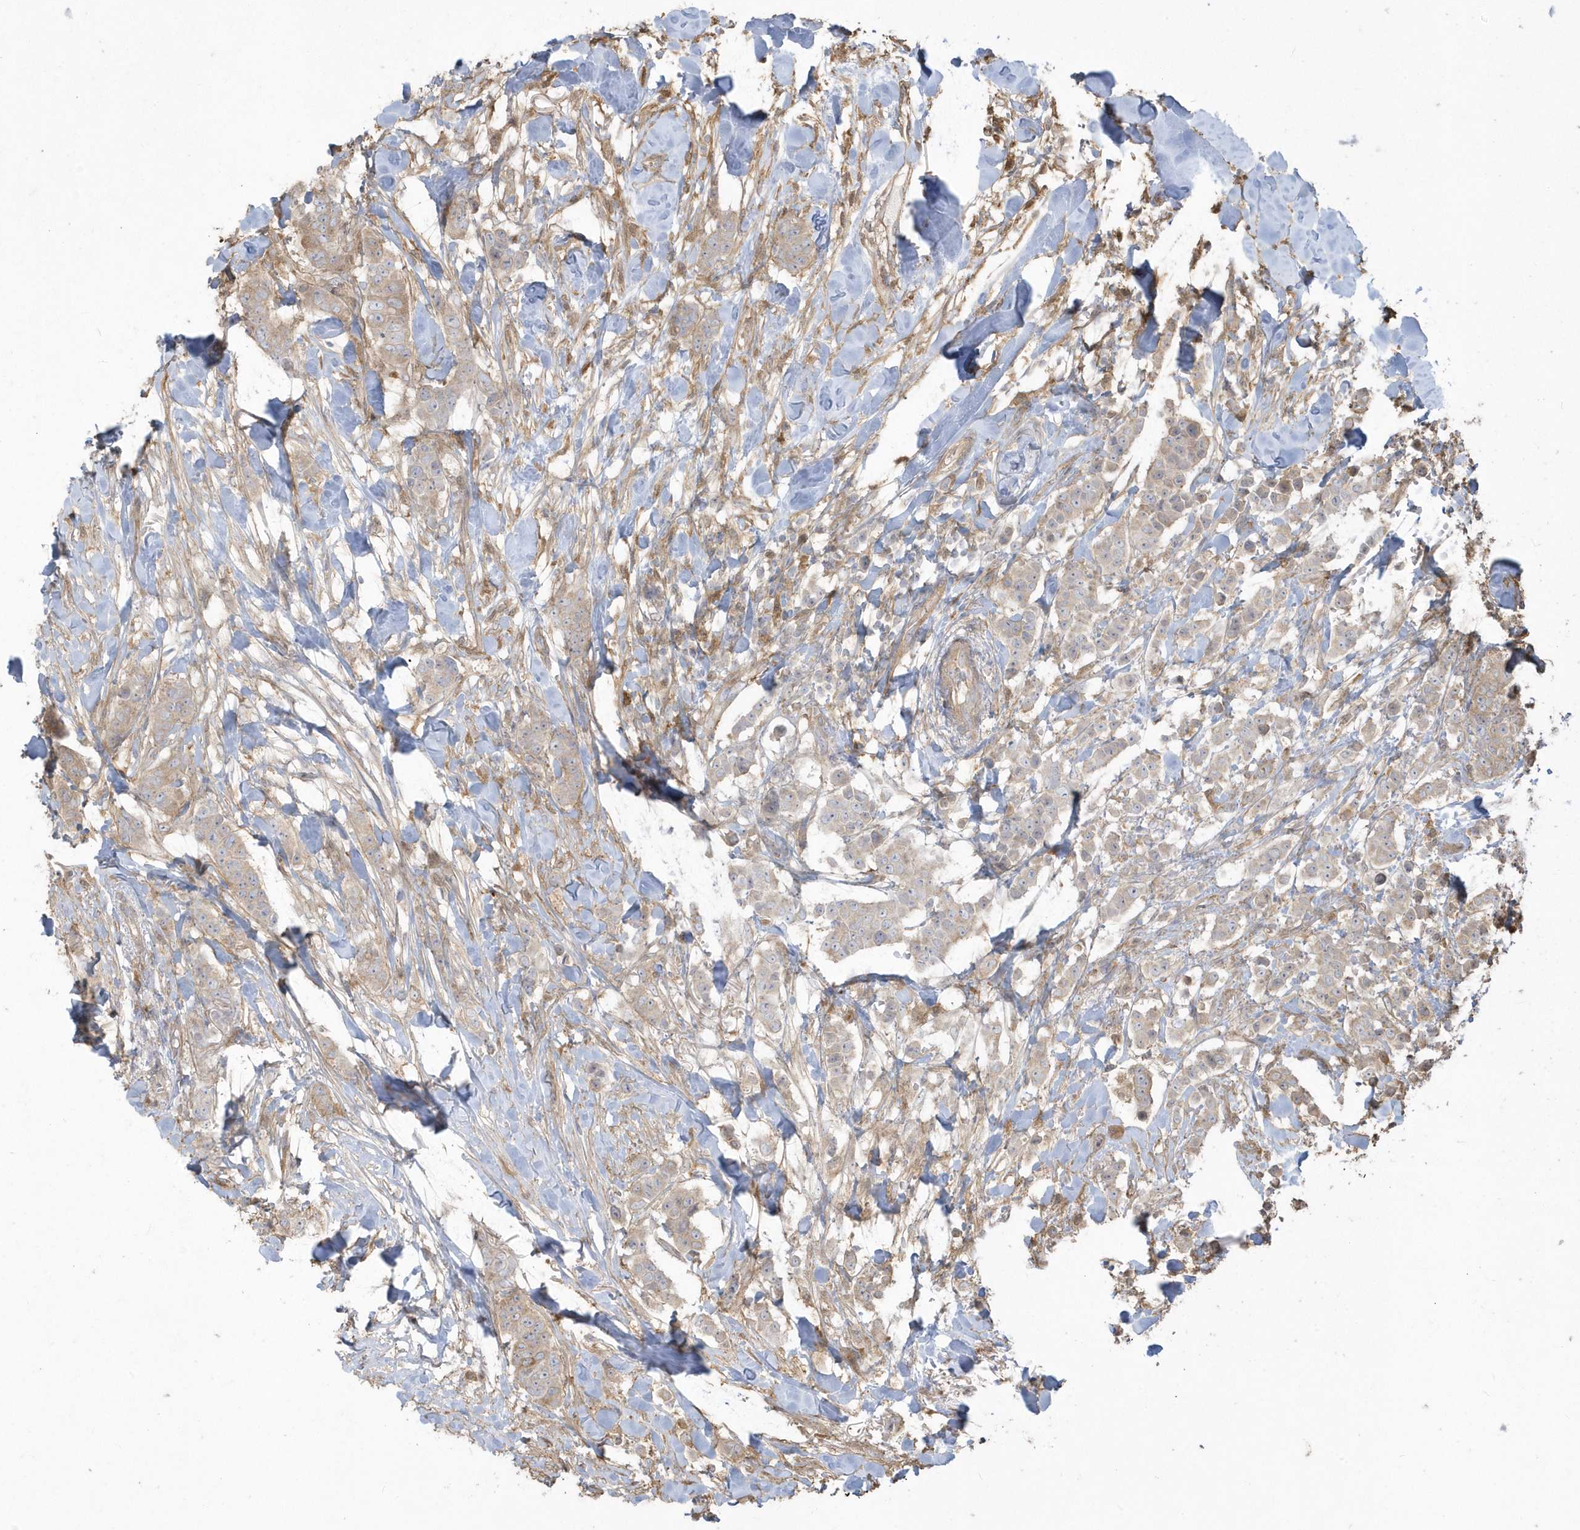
{"staining": {"intensity": "weak", "quantity": "<25%", "location": "cytoplasmic/membranous"}, "tissue": "breast cancer", "cell_type": "Tumor cells", "image_type": "cancer", "snomed": [{"axis": "morphology", "description": "Duct carcinoma"}, {"axis": "topography", "description": "Breast"}], "caption": "An immunohistochemistry micrograph of breast cancer (invasive ductal carcinoma) is shown. There is no staining in tumor cells of breast cancer (invasive ductal carcinoma).", "gene": "HNMT", "patient": {"sex": "female", "age": 40}}